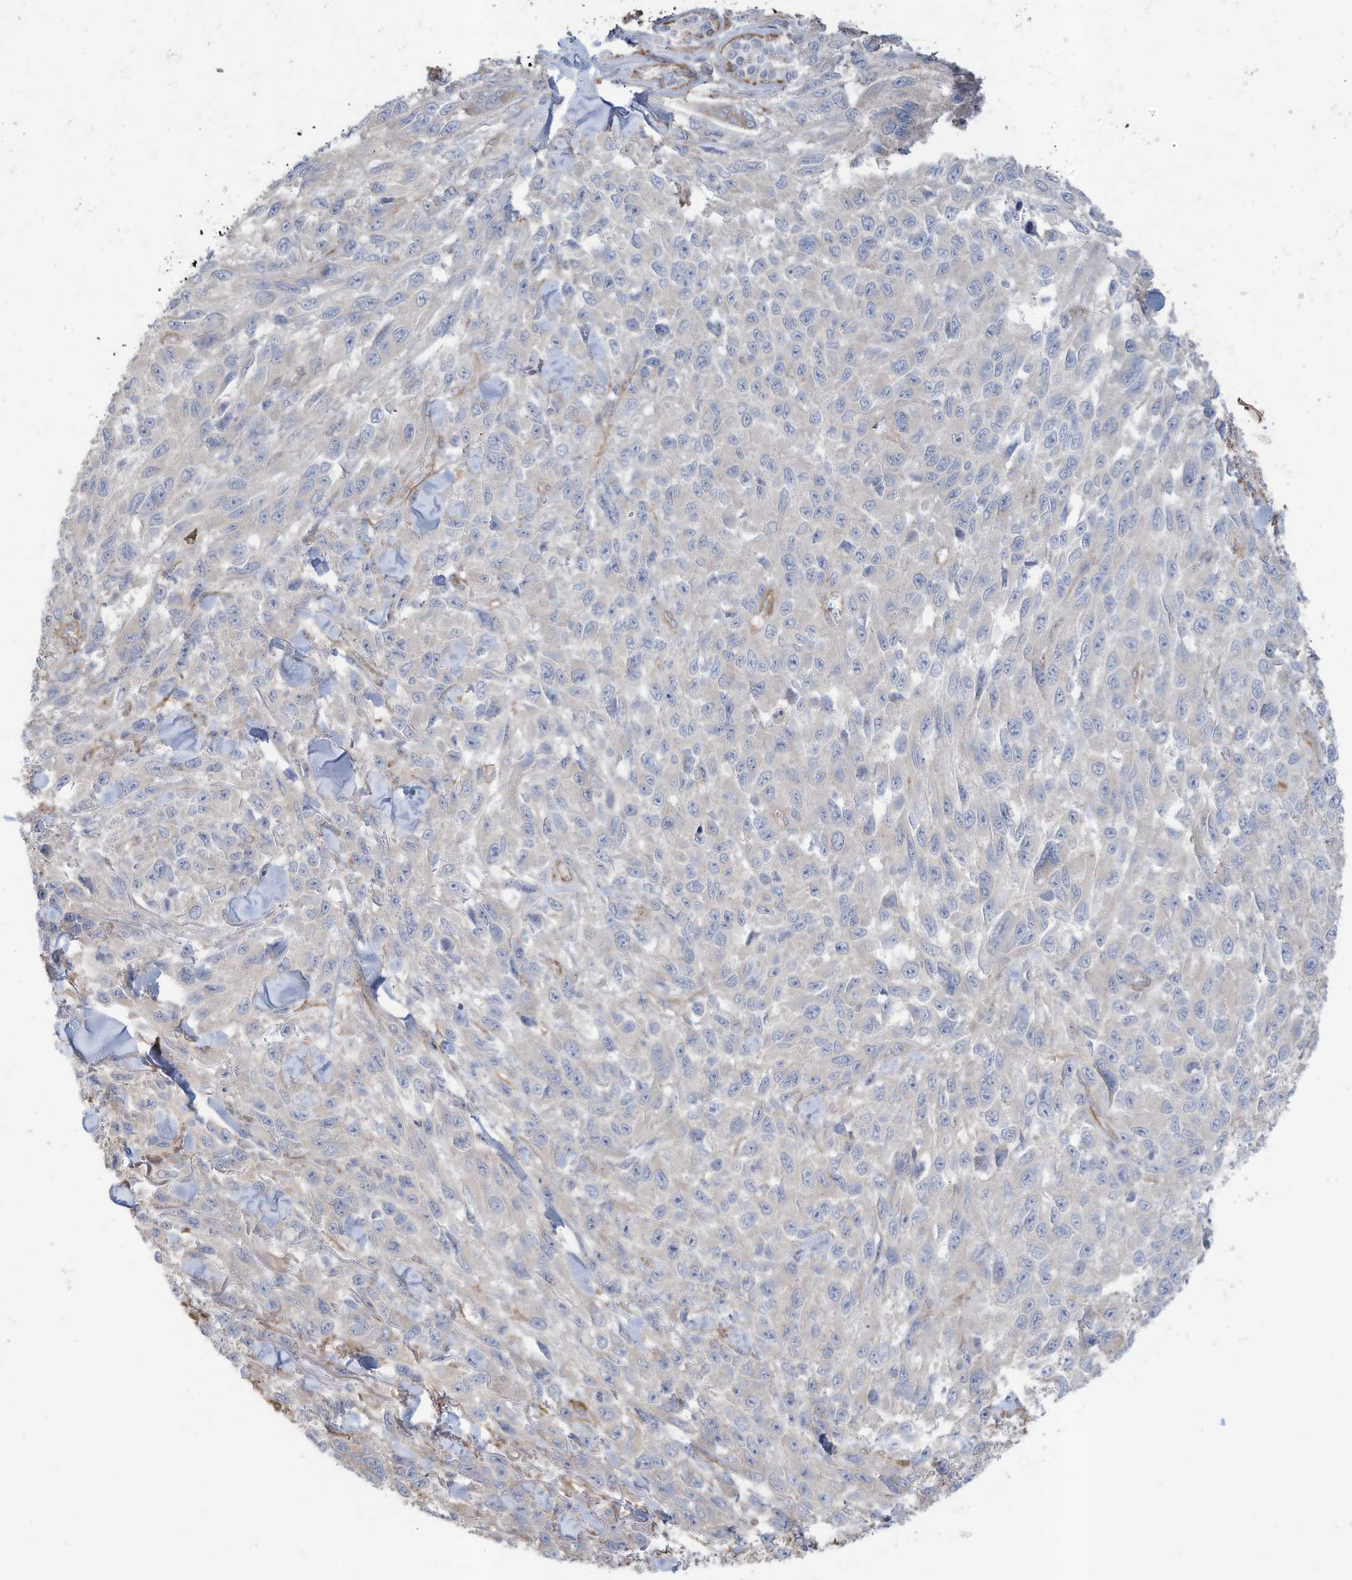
{"staining": {"intensity": "negative", "quantity": "none", "location": "none"}, "tissue": "melanoma", "cell_type": "Tumor cells", "image_type": "cancer", "snomed": [{"axis": "morphology", "description": "Malignant melanoma, NOS"}, {"axis": "topography", "description": "Skin"}], "caption": "Human malignant melanoma stained for a protein using immunohistochemistry (IHC) displays no expression in tumor cells.", "gene": "SLC17A7", "patient": {"sex": "female", "age": 96}}